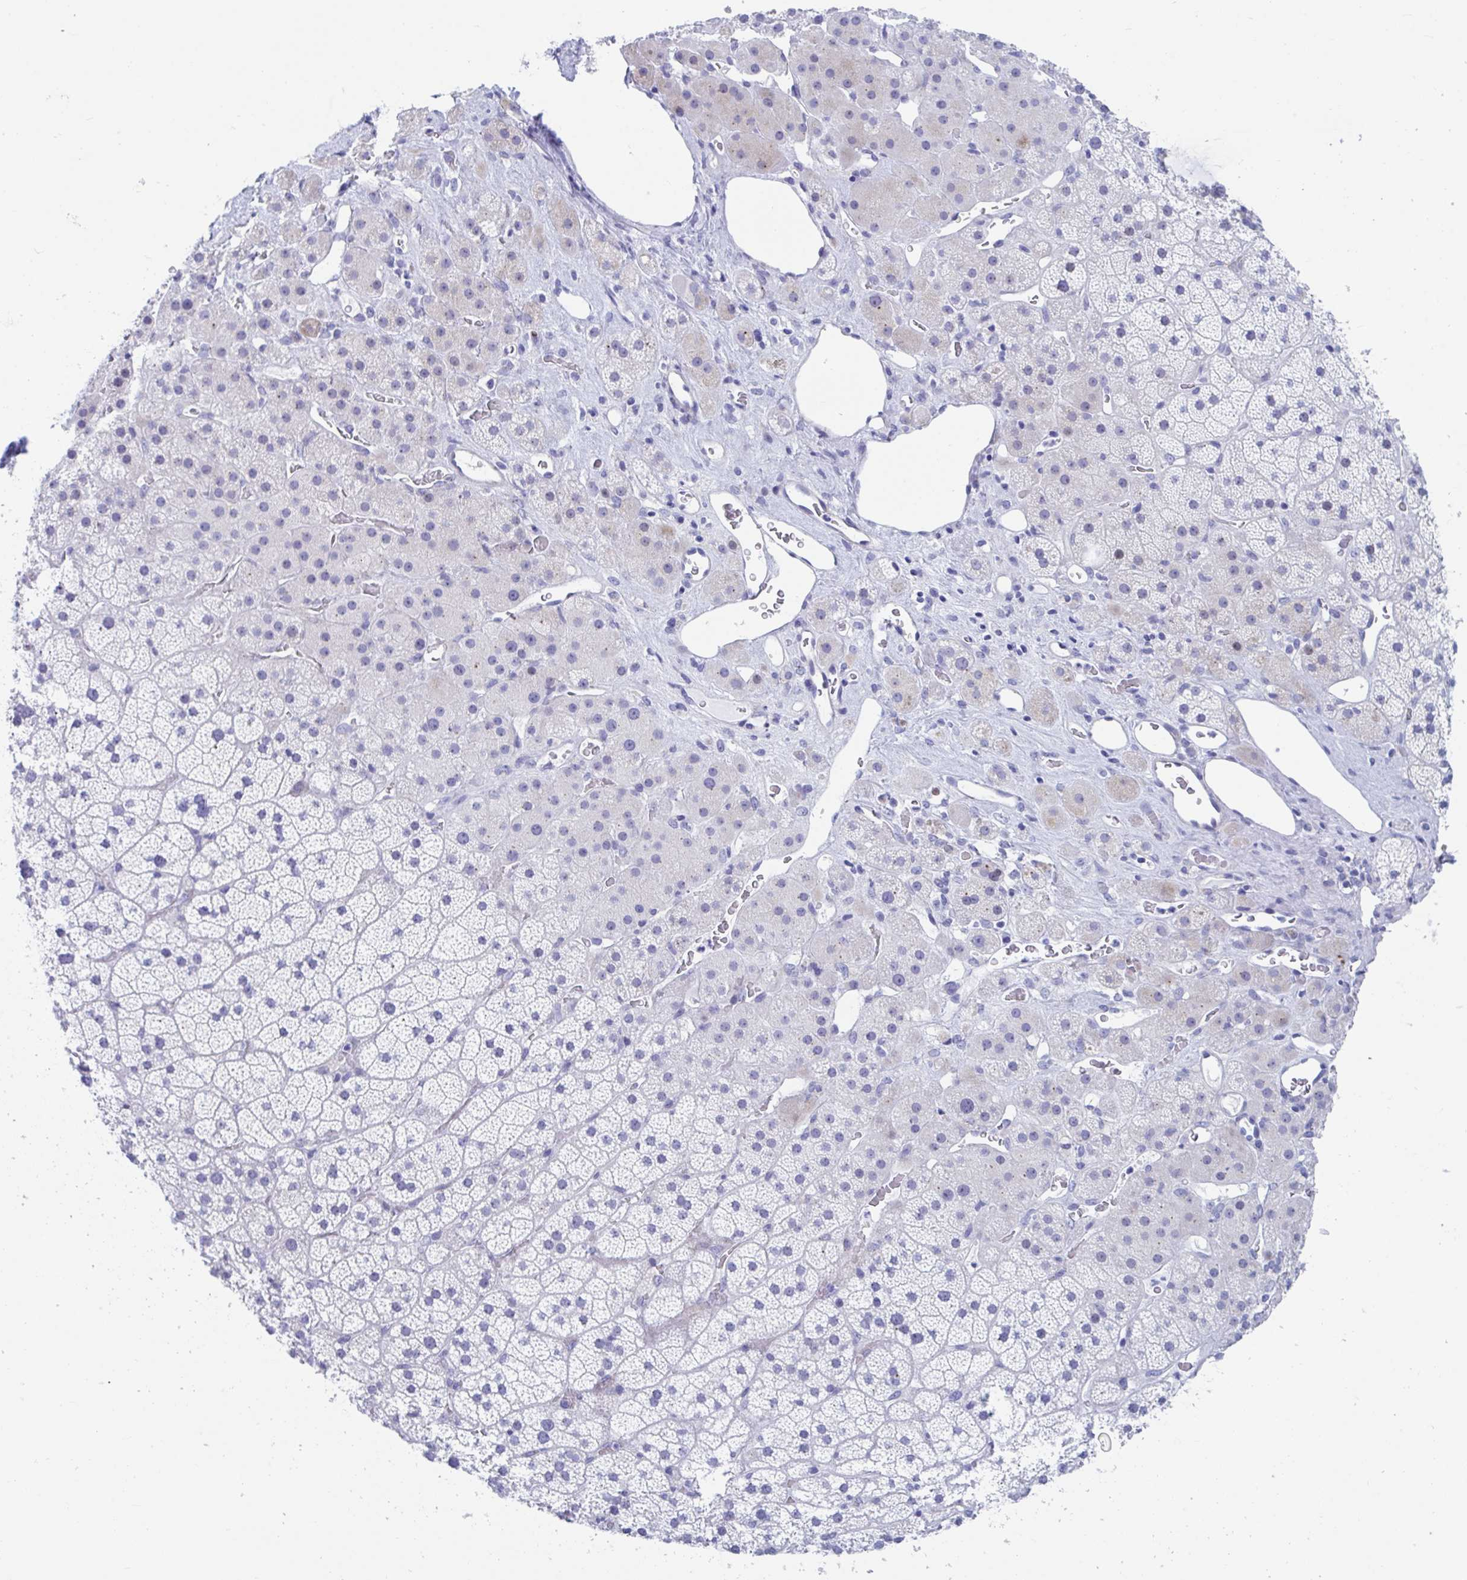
{"staining": {"intensity": "weak", "quantity": "<25%", "location": "cytoplasmic/membranous"}, "tissue": "adrenal gland", "cell_type": "Glandular cells", "image_type": "normal", "snomed": [{"axis": "morphology", "description": "Normal tissue, NOS"}, {"axis": "topography", "description": "Adrenal gland"}], "caption": "Glandular cells show no significant expression in unremarkable adrenal gland. (Stains: DAB immunohistochemistry with hematoxylin counter stain, Microscopy: brightfield microscopy at high magnification).", "gene": "TTC30A", "patient": {"sex": "male", "age": 57}}